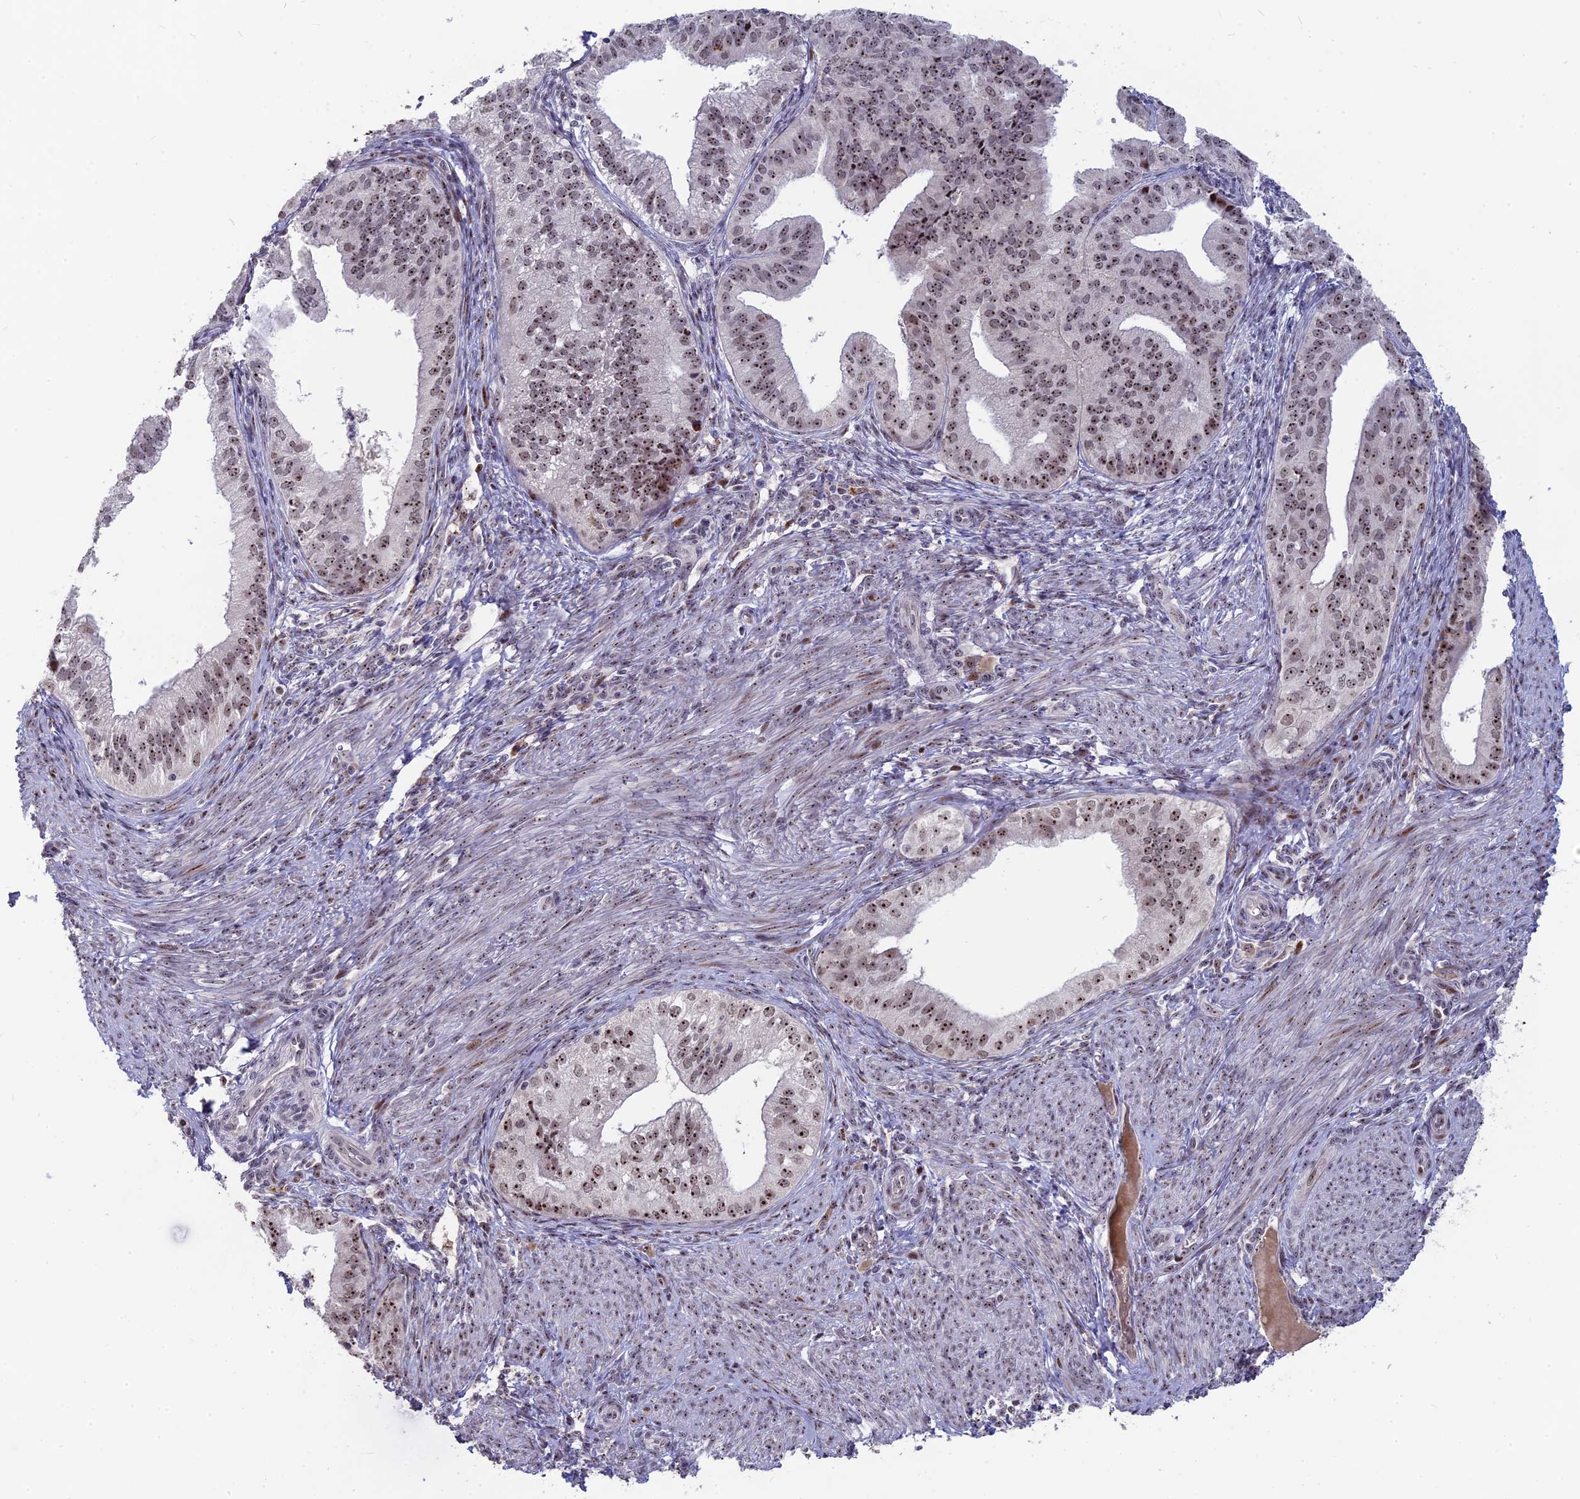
{"staining": {"intensity": "strong", "quantity": ">75%", "location": "nuclear"}, "tissue": "endometrial cancer", "cell_type": "Tumor cells", "image_type": "cancer", "snomed": [{"axis": "morphology", "description": "Adenocarcinoma, NOS"}, {"axis": "topography", "description": "Endometrium"}], "caption": "Endometrial adenocarcinoma stained with a protein marker shows strong staining in tumor cells.", "gene": "FAM131A", "patient": {"sex": "female", "age": 50}}